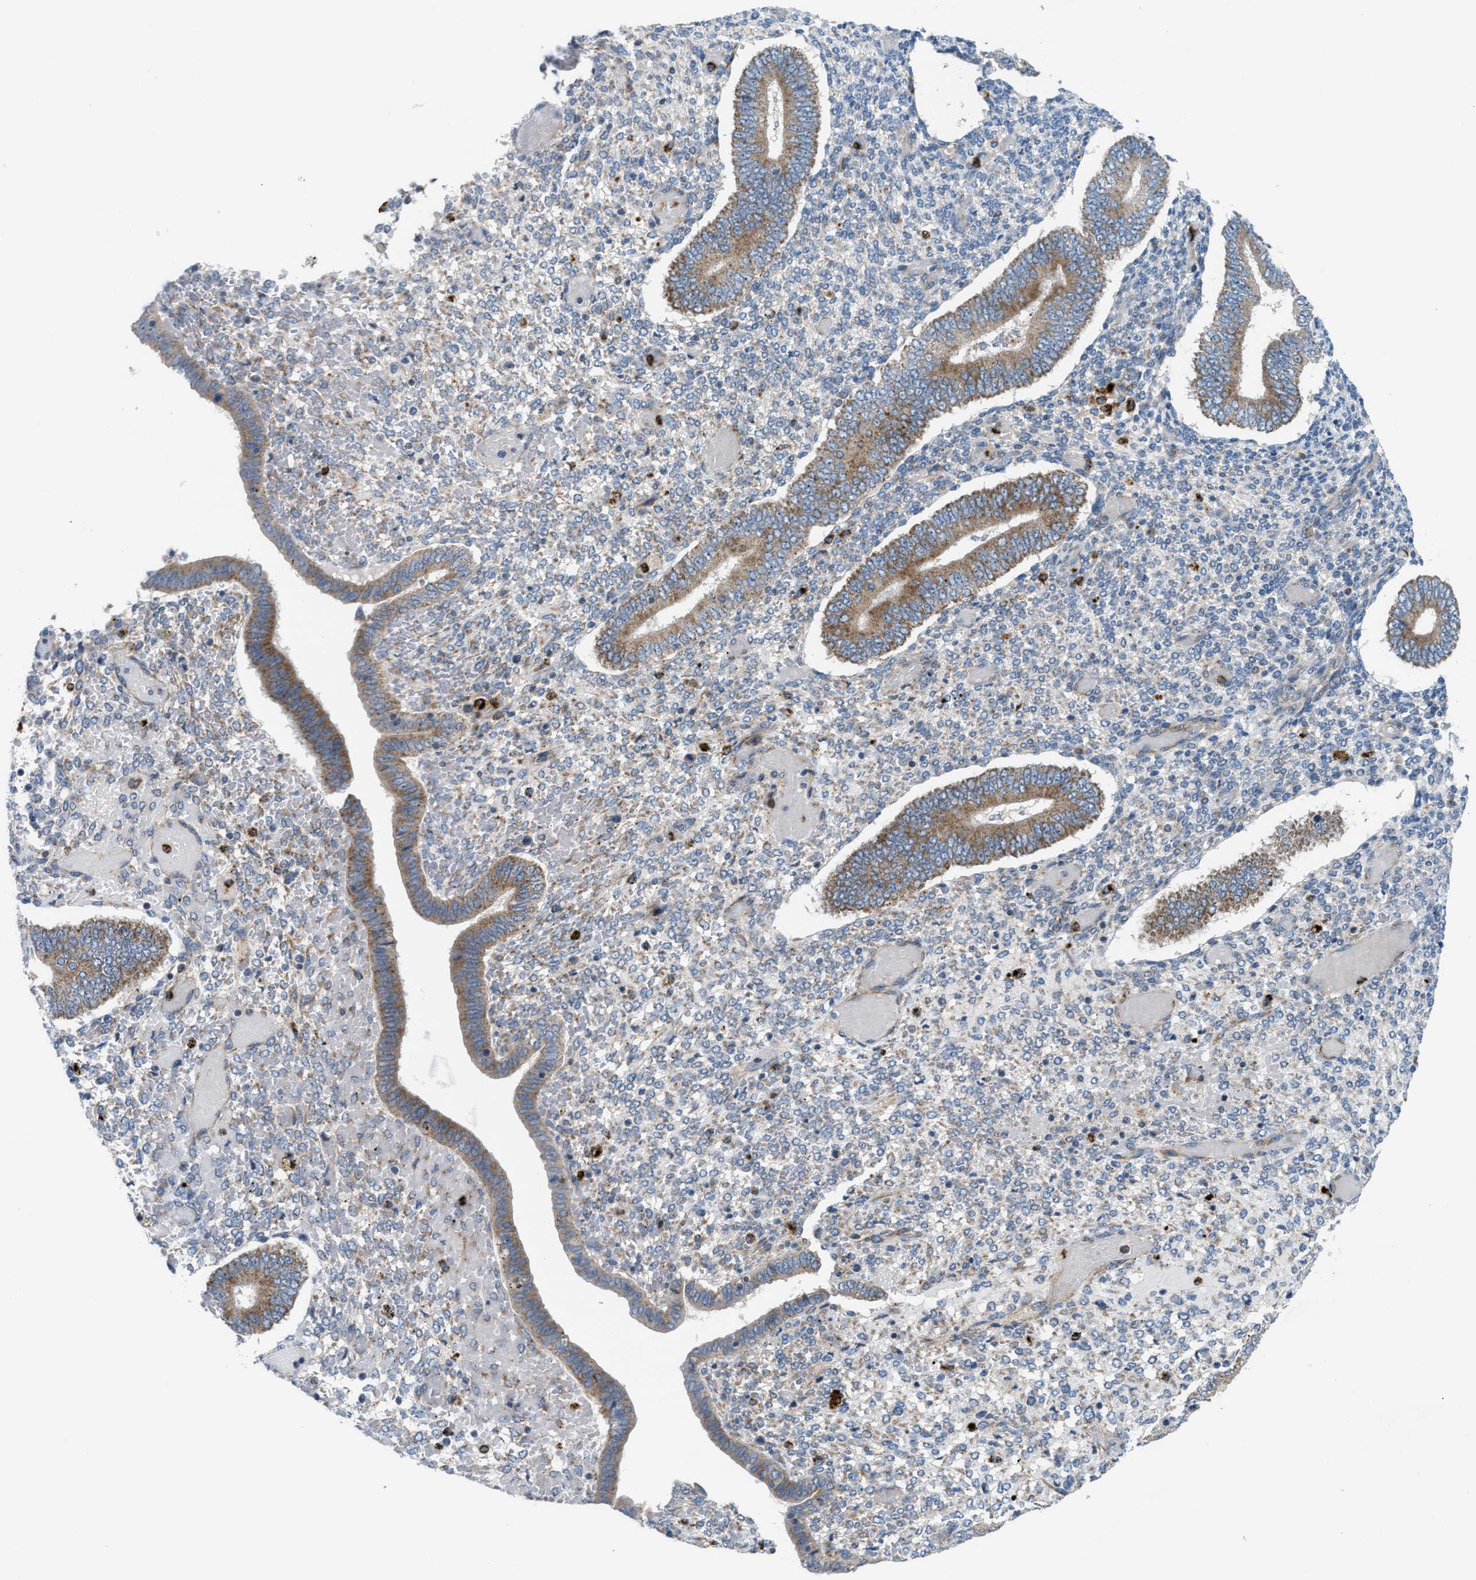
{"staining": {"intensity": "negative", "quantity": "none", "location": "none"}, "tissue": "endometrium", "cell_type": "Cells in endometrial stroma", "image_type": "normal", "snomed": [{"axis": "morphology", "description": "Normal tissue, NOS"}, {"axis": "topography", "description": "Endometrium"}], "caption": "Immunohistochemistry (IHC) photomicrograph of normal endometrium: human endometrium stained with DAB reveals no significant protein expression in cells in endometrial stroma. (DAB IHC, high magnification).", "gene": "TPH1", "patient": {"sex": "female", "age": 42}}